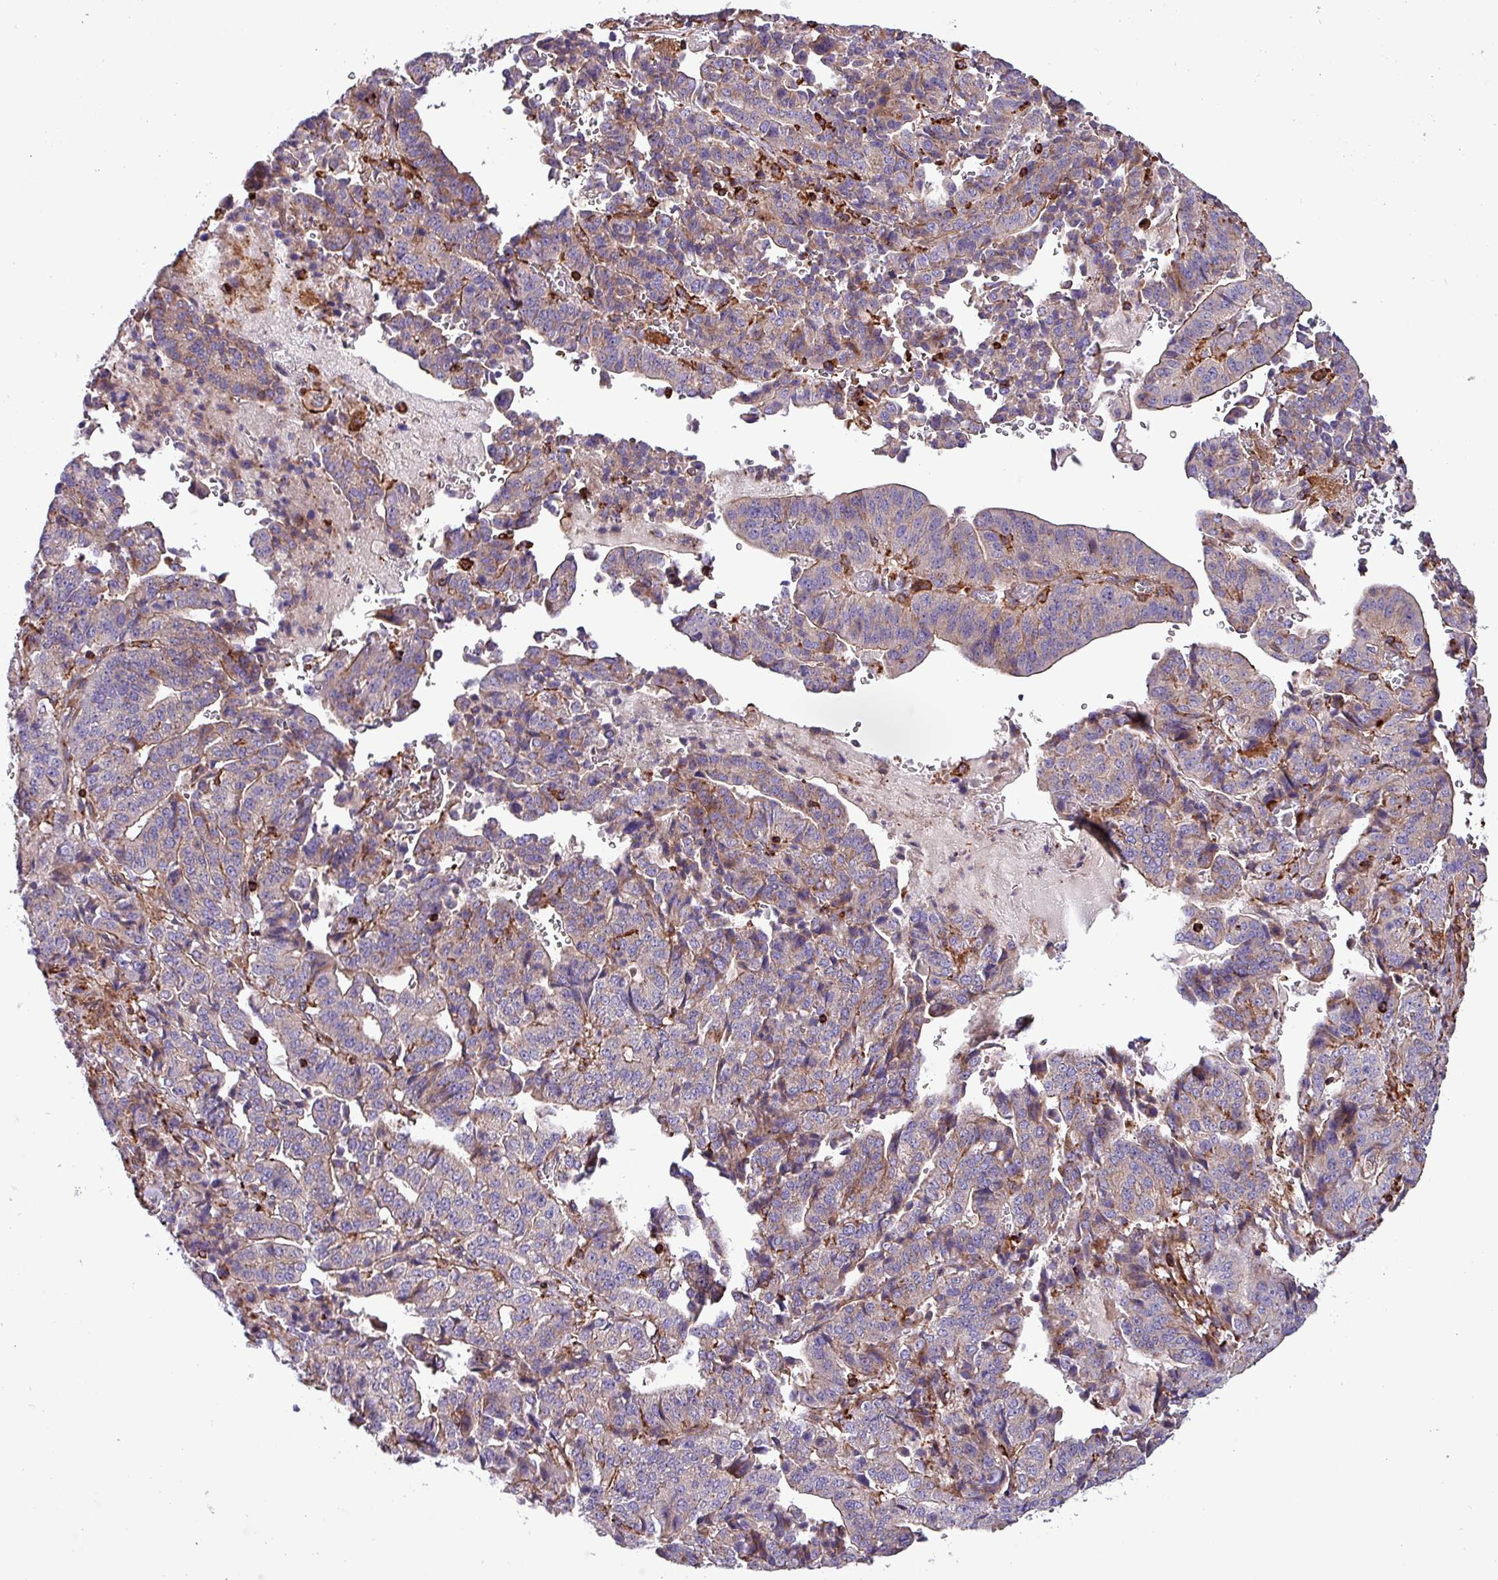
{"staining": {"intensity": "weak", "quantity": "<25%", "location": "cytoplasmic/membranous"}, "tissue": "stomach cancer", "cell_type": "Tumor cells", "image_type": "cancer", "snomed": [{"axis": "morphology", "description": "Adenocarcinoma, NOS"}, {"axis": "topography", "description": "Stomach"}], "caption": "Immunohistochemical staining of stomach cancer (adenocarcinoma) demonstrates no significant staining in tumor cells.", "gene": "VAMP4", "patient": {"sex": "male", "age": 48}}